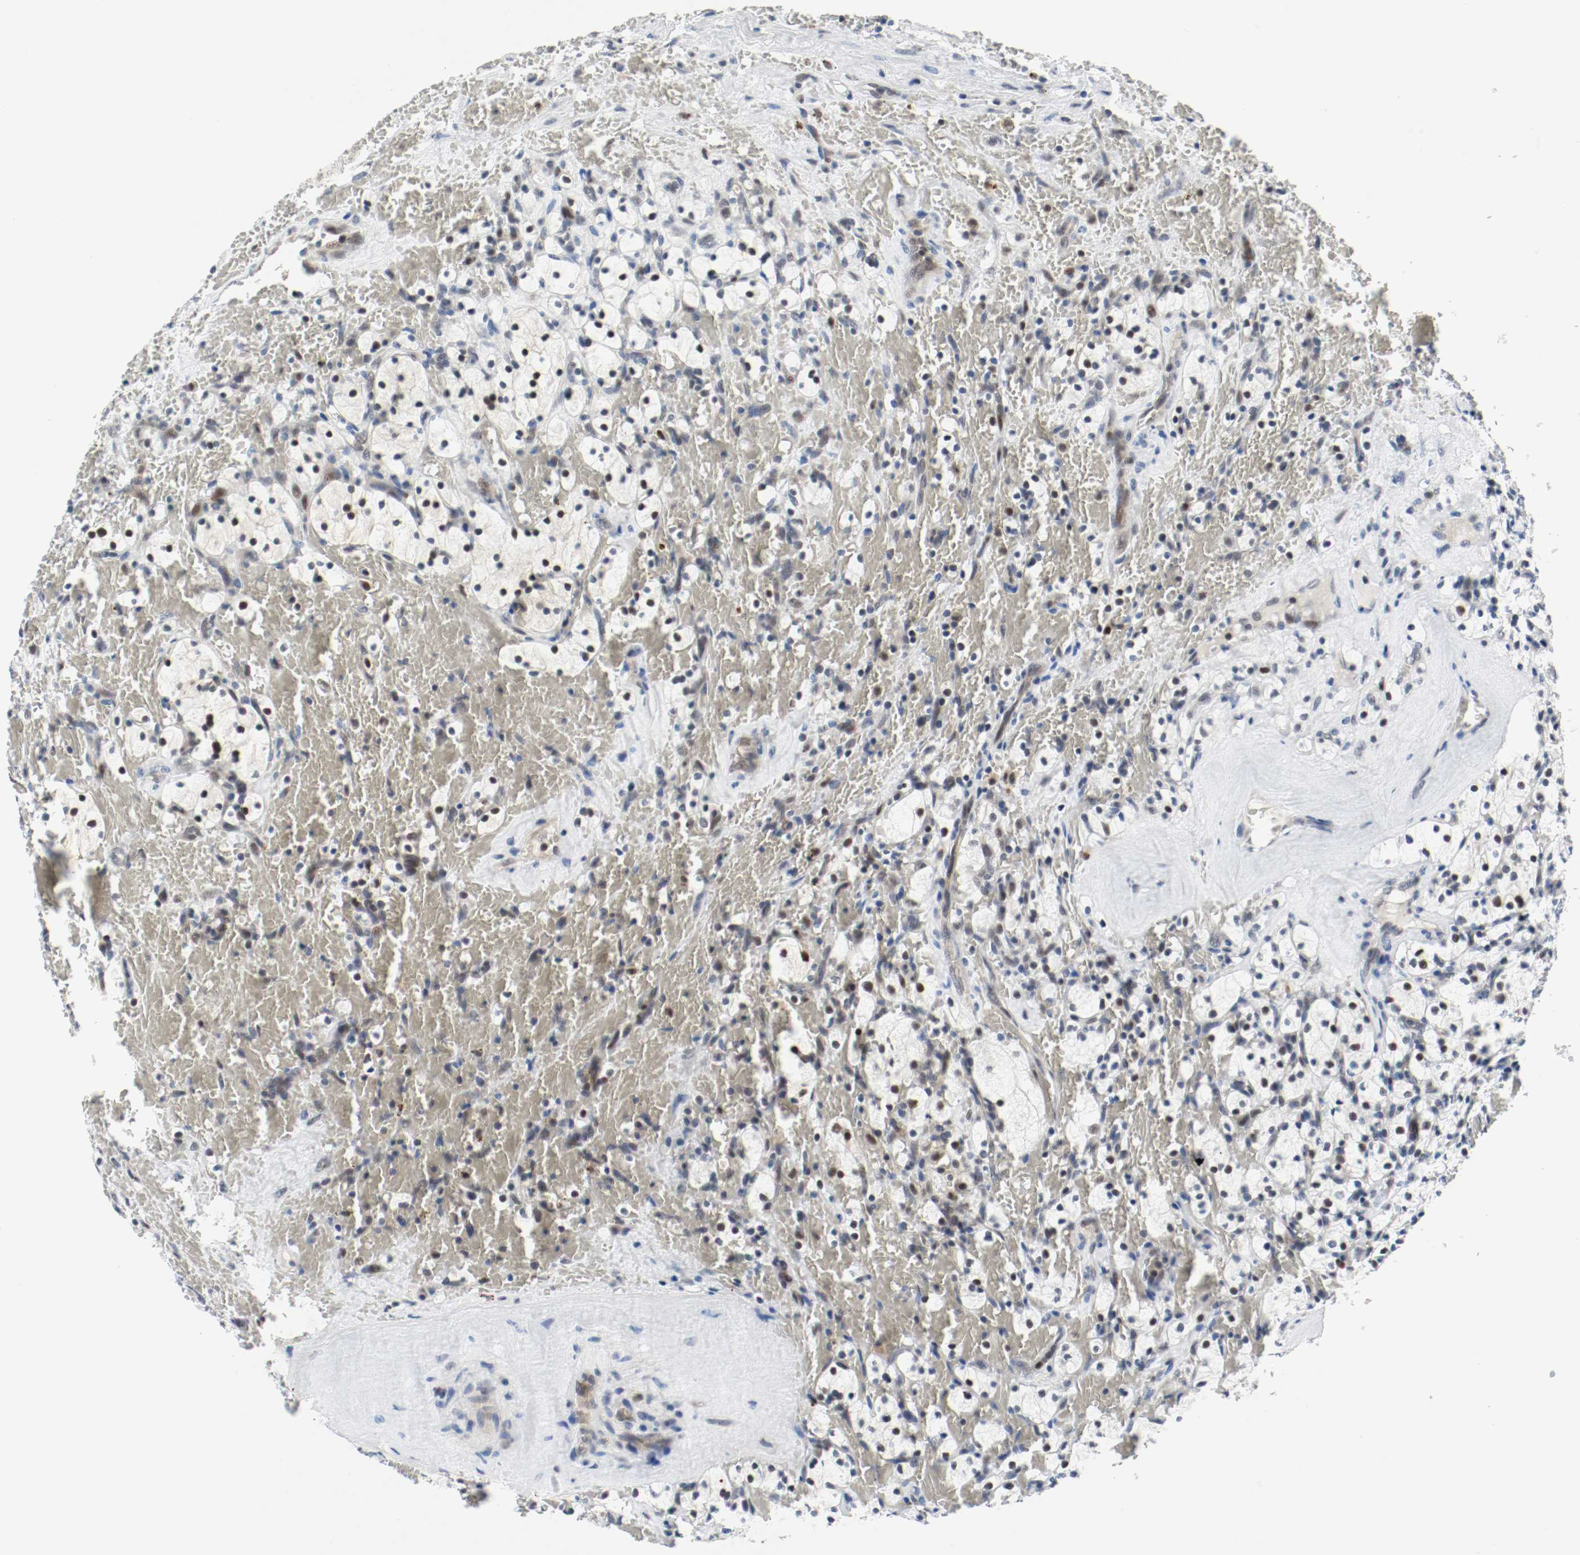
{"staining": {"intensity": "weak", "quantity": "<25%", "location": "nuclear"}, "tissue": "renal cancer", "cell_type": "Tumor cells", "image_type": "cancer", "snomed": [{"axis": "morphology", "description": "Adenocarcinoma, NOS"}, {"axis": "topography", "description": "Kidney"}], "caption": "High magnification brightfield microscopy of renal cancer stained with DAB (3,3'-diaminobenzidine) (brown) and counterstained with hematoxylin (blue): tumor cells show no significant staining. (DAB (3,3'-diaminobenzidine) IHC with hematoxylin counter stain).", "gene": "ASH1L", "patient": {"sex": "female", "age": 83}}